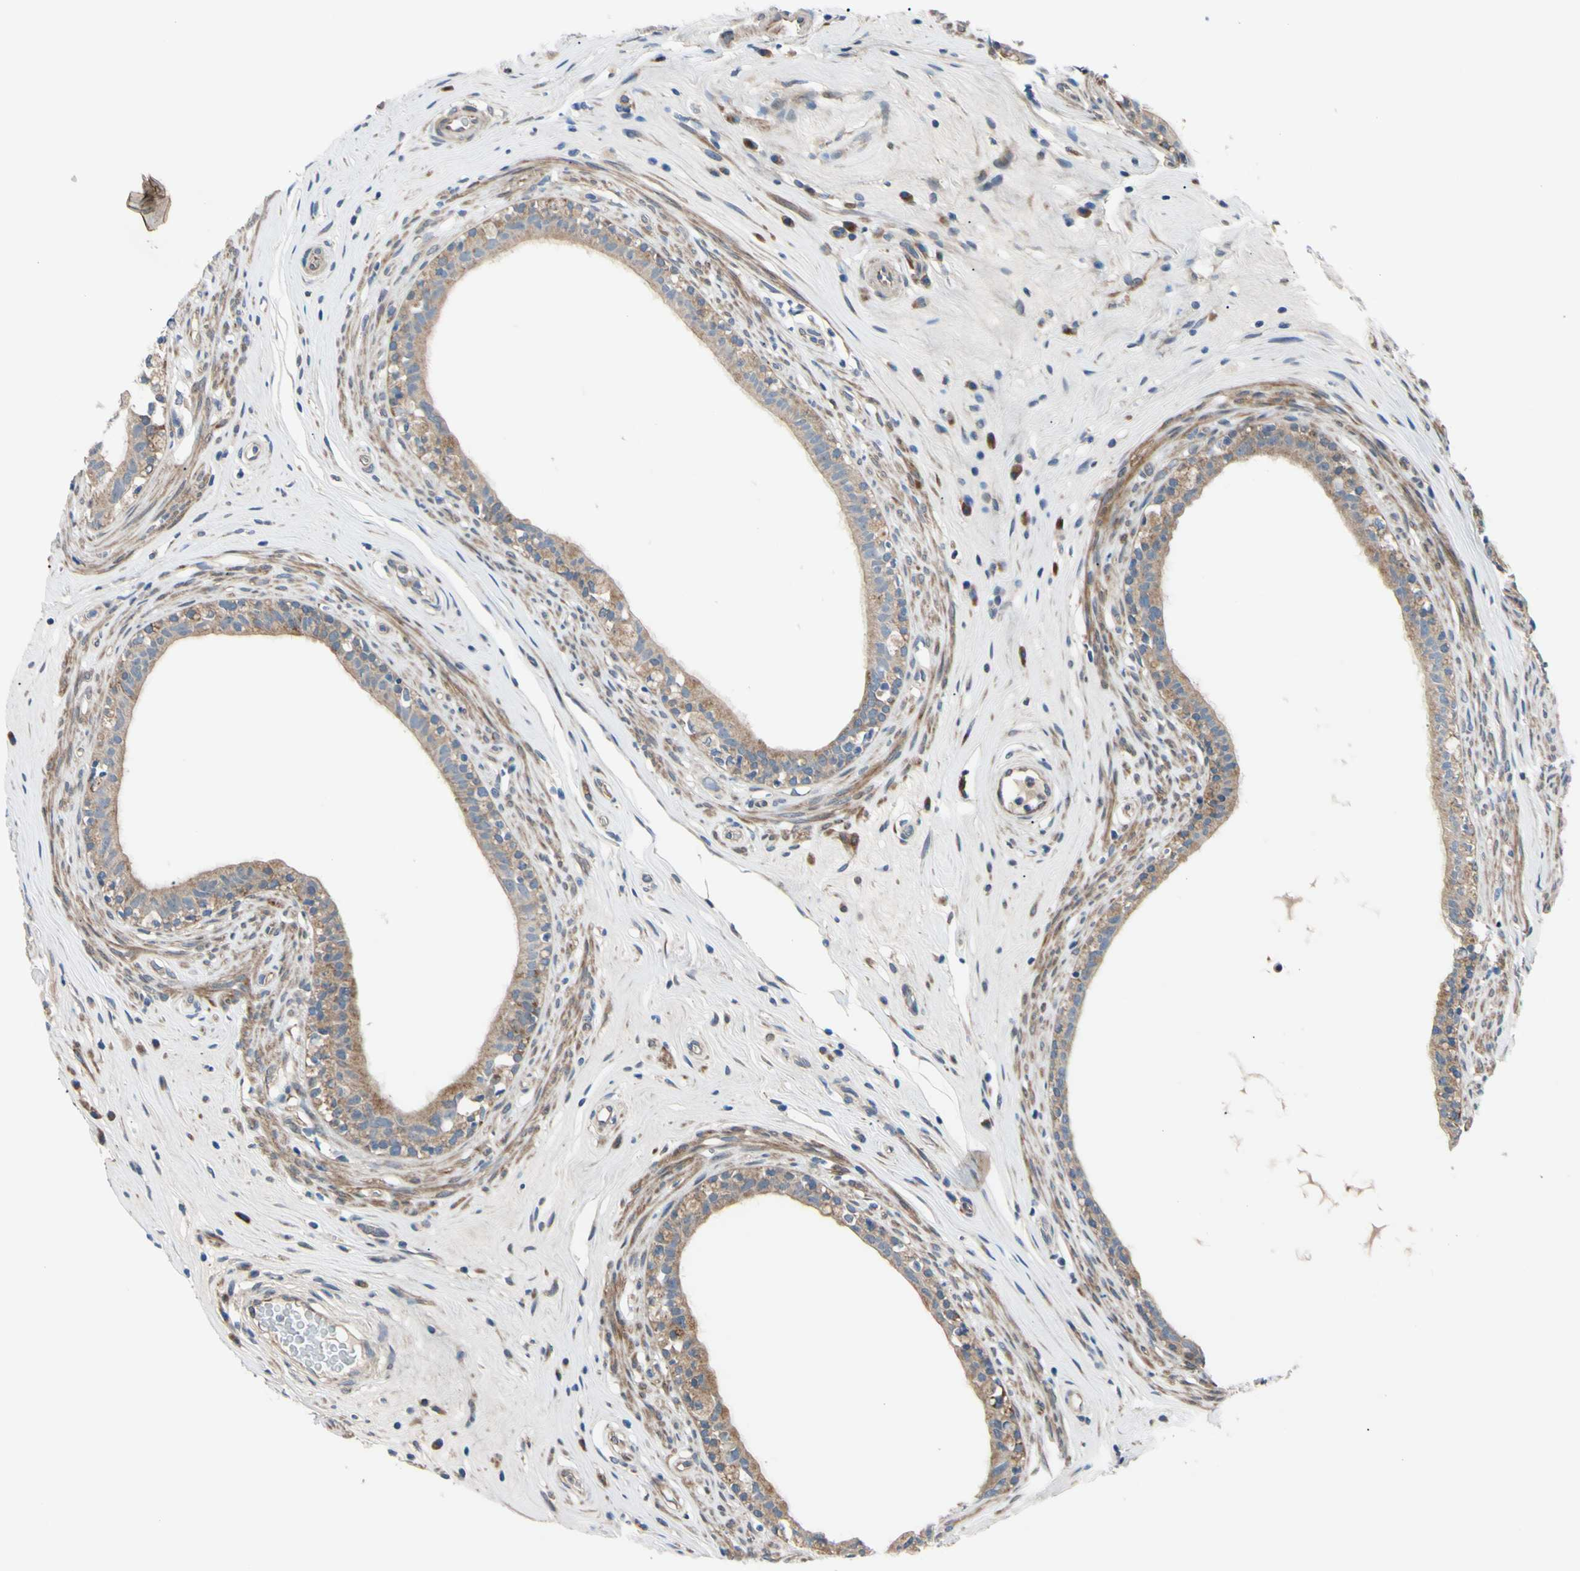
{"staining": {"intensity": "weak", "quantity": ">75%", "location": "cytoplasmic/membranous"}, "tissue": "epididymis", "cell_type": "Glandular cells", "image_type": "normal", "snomed": [{"axis": "morphology", "description": "Normal tissue, NOS"}, {"axis": "morphology", "description": "Inflammation, NOS"}, {"axis": "topography", "description": "Epididymis"}], "caption": "Glandular cells display weak cytoplasmic/membranous positivity in approximately >75% of cells in unremarkable epididymis. The protein is shown in brown color, while the nuclei are stained blue.", "gene": "SVIL", "patient": {"sex": "male", "age": 84}}